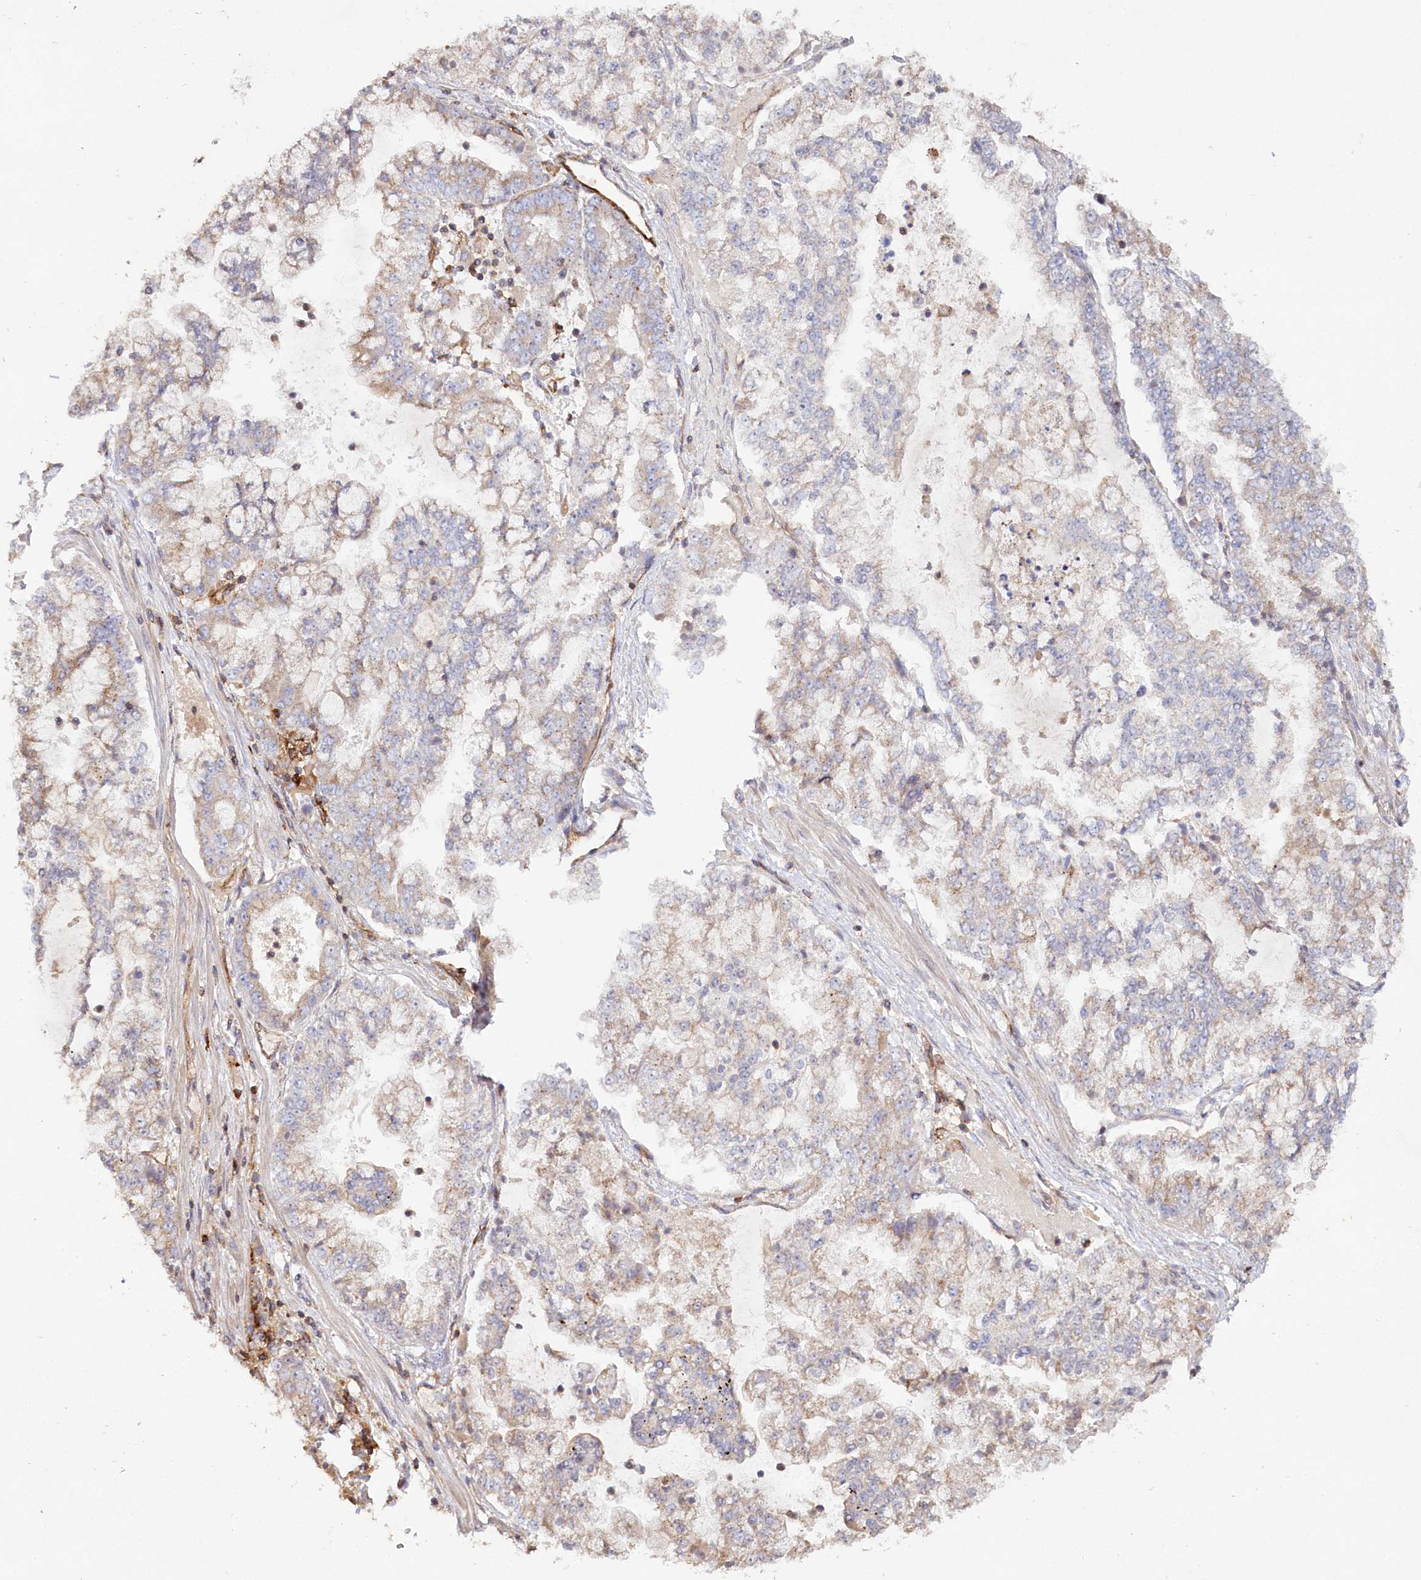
{"staining": {"intensity": "weak", "quantity": ">75%", "location": "cytoplasmic/membranous"}, "tissue": "stomach cancer", "cell_type": "Tumor cells", "image_type": "cancer", "snomed": [{"axis": "morphology", "description": "Adenocarcinoma, NOS"}, {"axis": "topography", "description": "Stomach"}], "caption": "About >75% of tumor cells in adenocarcinoma (stomach) display weak cytoplasmic/membranous protein expression as visualized by brown immunohistochemical staining.", "gene": "RBP5", "patient": {"sex": "male", "age": 76}}